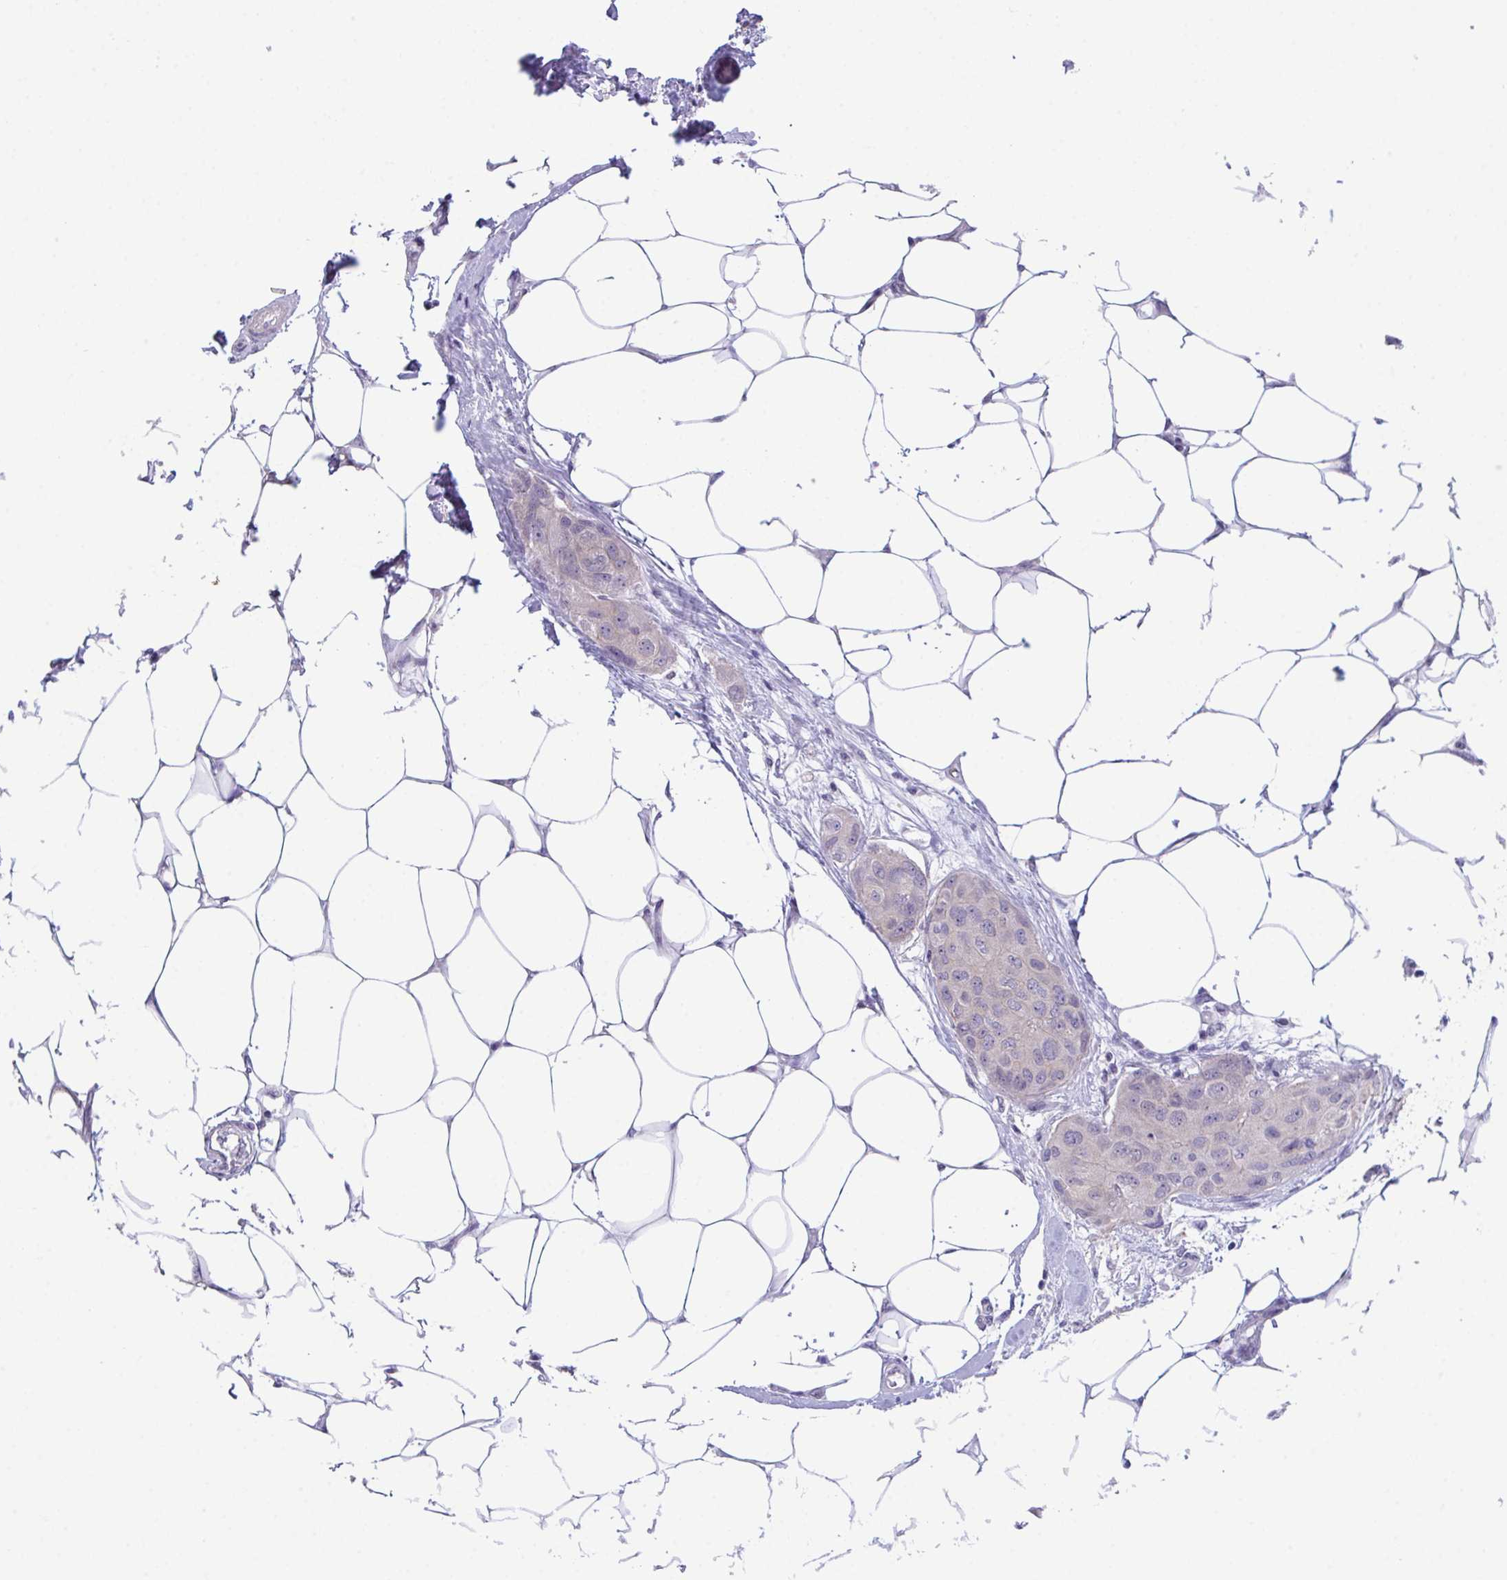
{"staining": {"intensity": "negative", "quantity": "none", "location": "none"}, "tissue": "breast cancer", "cell_type": "Tumor cells", "image_type": "cancer", "snomed": [{"axis": "morphology", "description": "Duct carcinoma"}, {"axis": "topography", "description": "Breast"}, {"axis": "topography", "description": "Lymph node"}], "caption": "A histopathology image of human breast intraductal carcinoma is negative for staining in tumor cells. Brightfield microscopy of immunohistochemistry stained with DAB (3,3'-diaminobenzidine) (brown) and hematoxylin (blue), captured at high magnification.", "gene": "ATP6V0D2", "patient": {"sex": "female", "age": 80}}